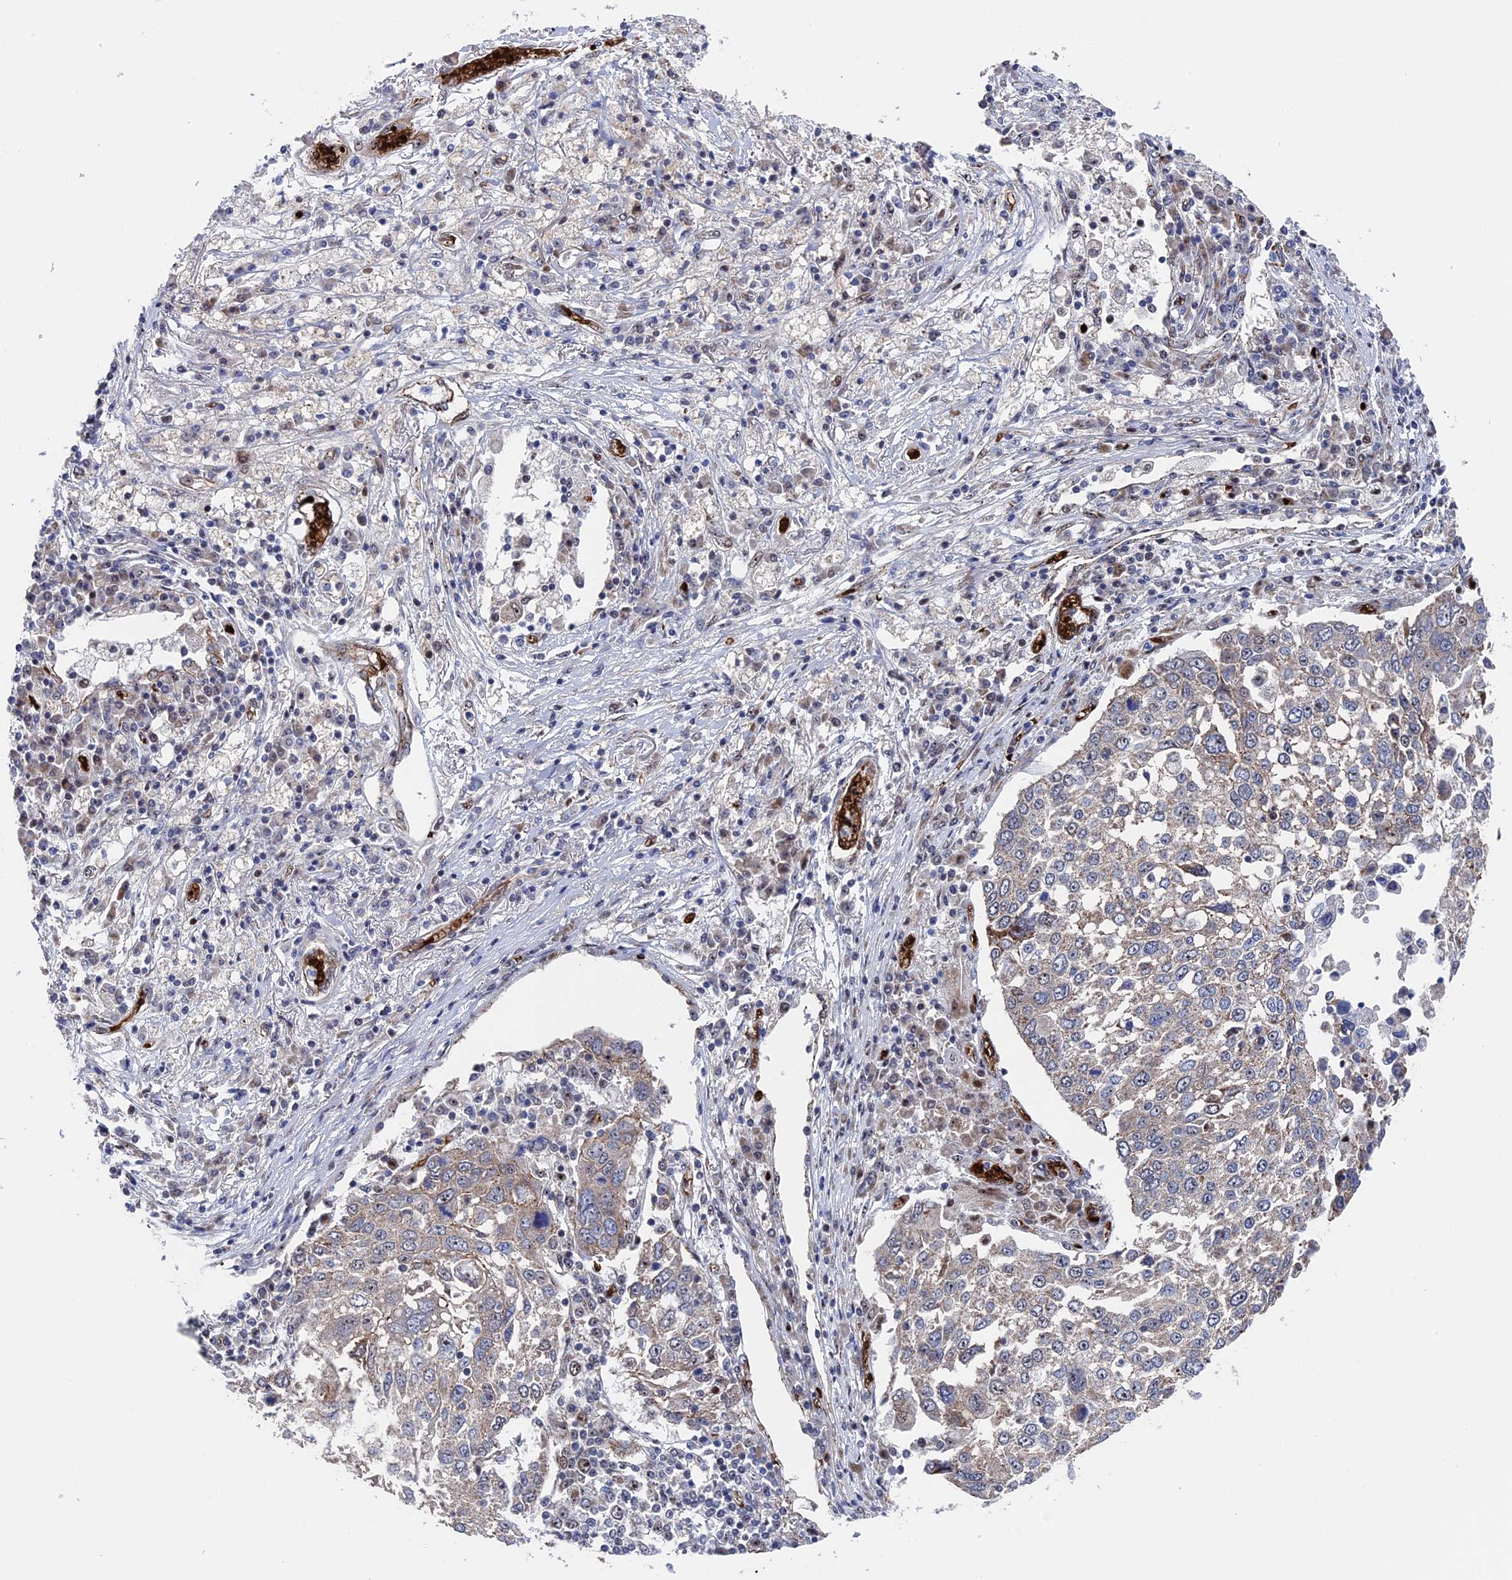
{"staining": {"intensity": "weak", "quantity": "25%-75%", "location": "cytoplasmic/membranous"}, "tissue": "lung cancer", "cell_type": "Tumor cells", "image_type": "cancer", "snomed": [{"axis": "morphology", "description": "Squamous cell carcinoma, NOS"}, {"axis": "topography", "description": "Lung"}], "caption": "Immunohistochemical staining of lung cancer shows low levels of weak cytoplasmic/membranous protein positivity in approximately 25%-75% of tumor cells. The staining was performed using DAB, with brown indicating positive protein expression. Nuclei are stained blue with hematoxylin.", "gene": "EXOSC9", "patient": {"sex": "male", "age": 65}}